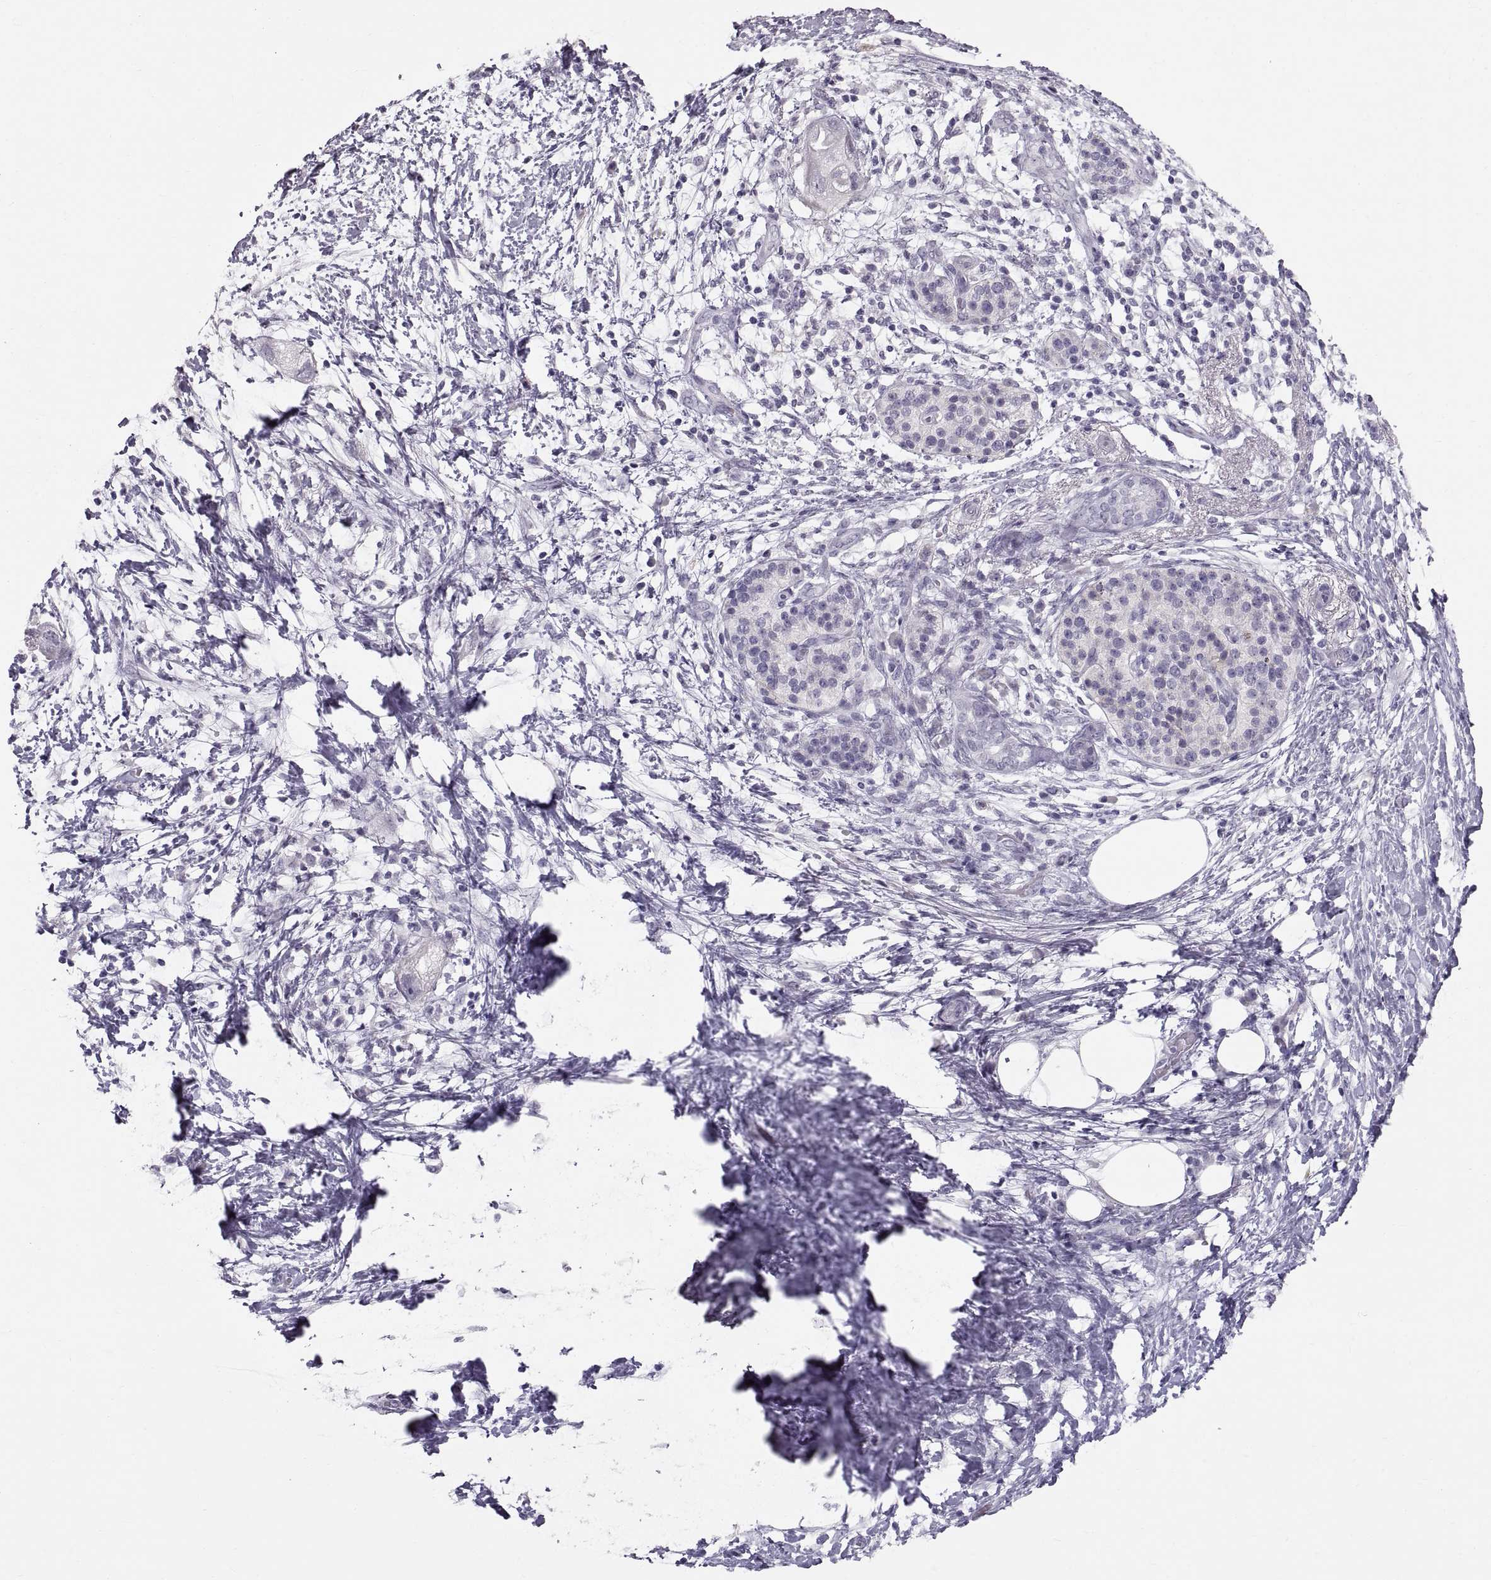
{"staining": {"intensity": "negative", "quantity": "none", "location": "none"}, "tissue": "pancreatic cancer", "cell_type": "Tumor cells", "image_type": "cancer", "snomed": [{"axis": "morphology", "description": "Adenocarcinoma, NOS"}, {"axis": "topography", "description": "Pancreas"}], "caption": "Micrograph shows no protein expression in tumor cells of pancreatic cancer (adenocarcinoma) tissue.", "gene": "SPACDR", "patient": {"sex": "female", "age": 72}}